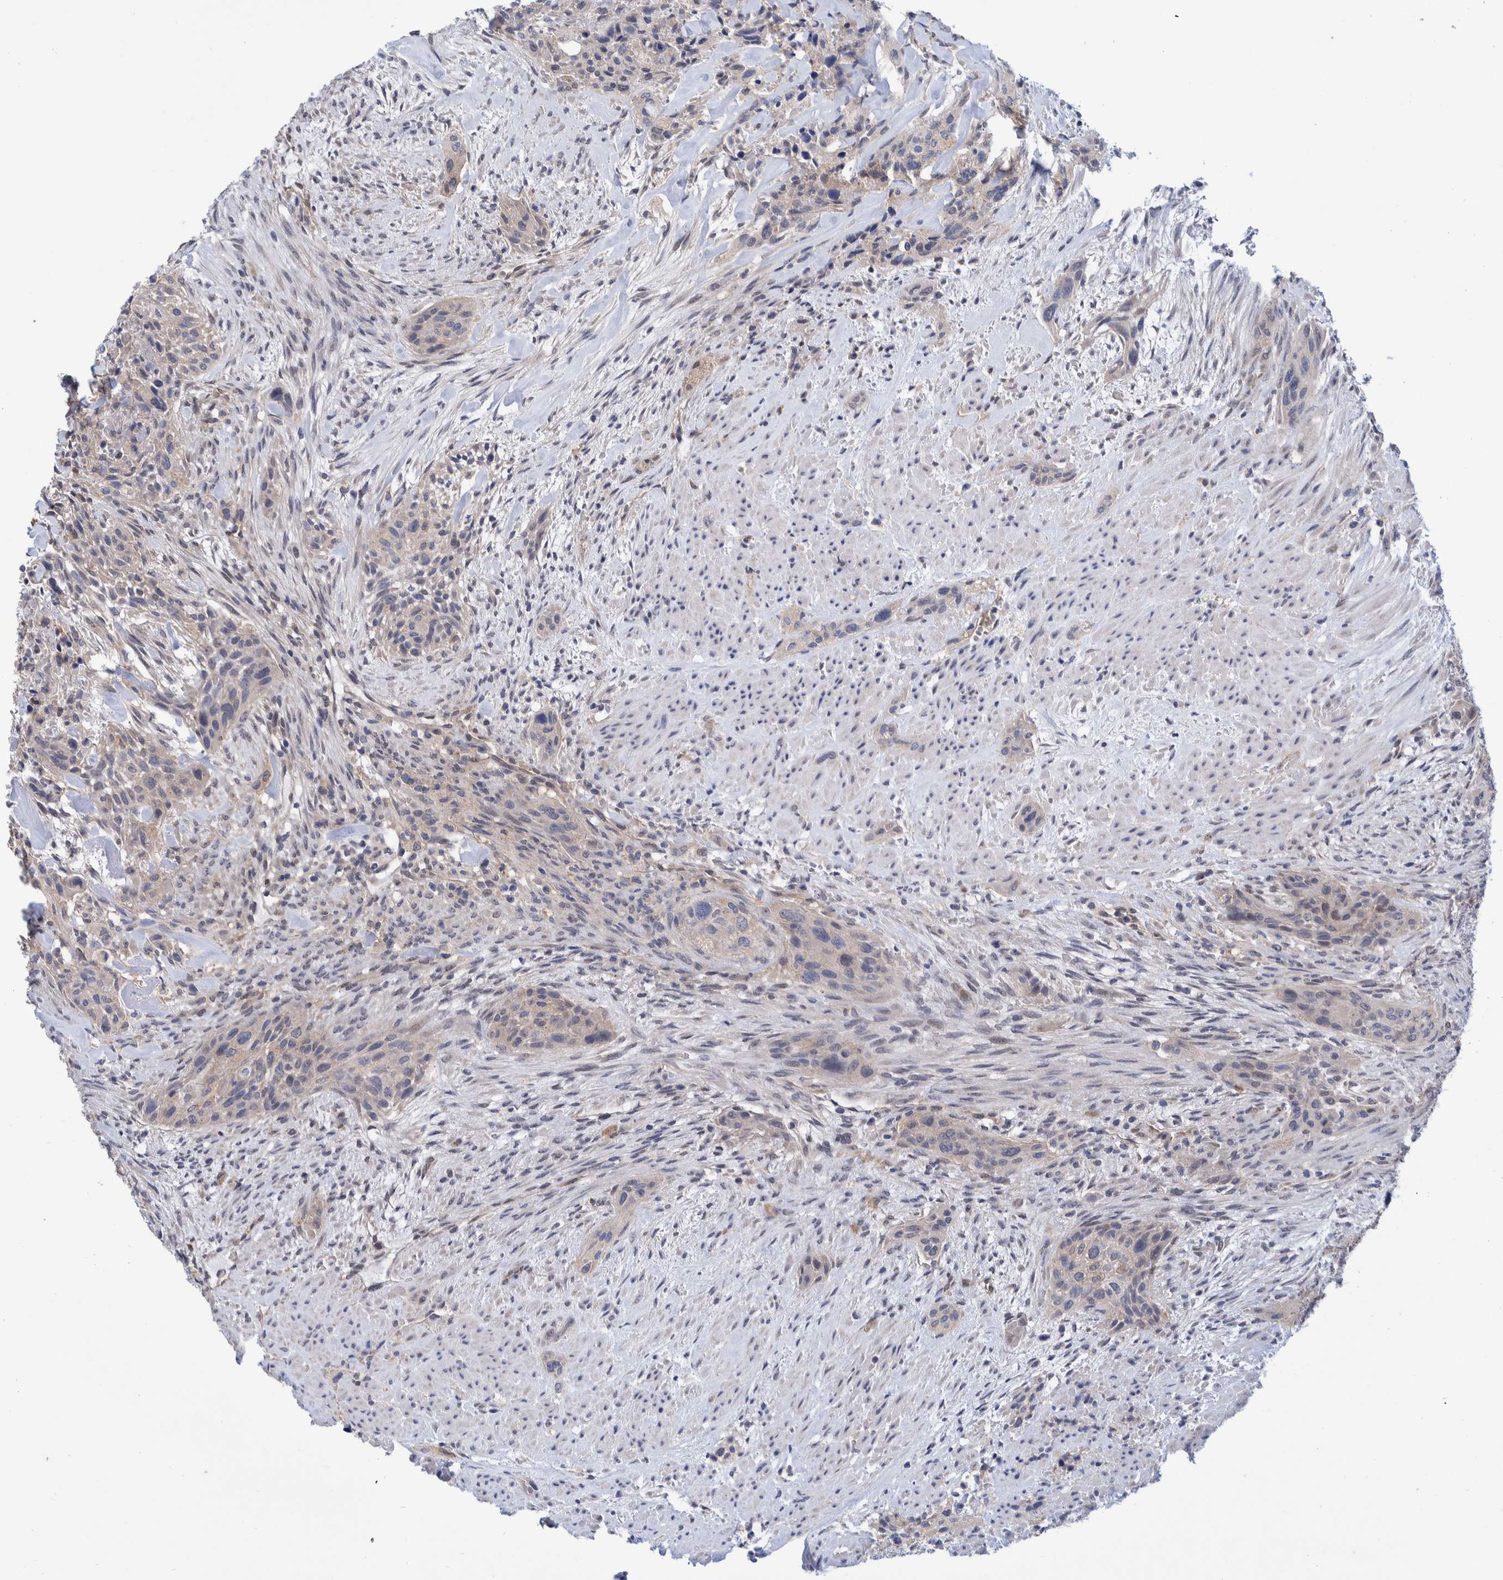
{"staining": {"intensity": "weak", "quantity": "<25%", "location": "cytoplasmic/membranous"}, "tissue": "urothelial cancer", "cell_type": "Tumor cells", "image_type": "cancer", "snomed": [{"axis": "morphology", "description": "Urothelial carcinoma, High grade"}, {"axis": "topography", "description": "Urinary bladder"}], "caption": "High power microscopy image of an immunohistochemistry micrograph of high-grade urothelial carcinoma, revealing no significant positivity in tumor cells.", "gene": "PFAS", "patient": {"sex": "male", "age": 35}}